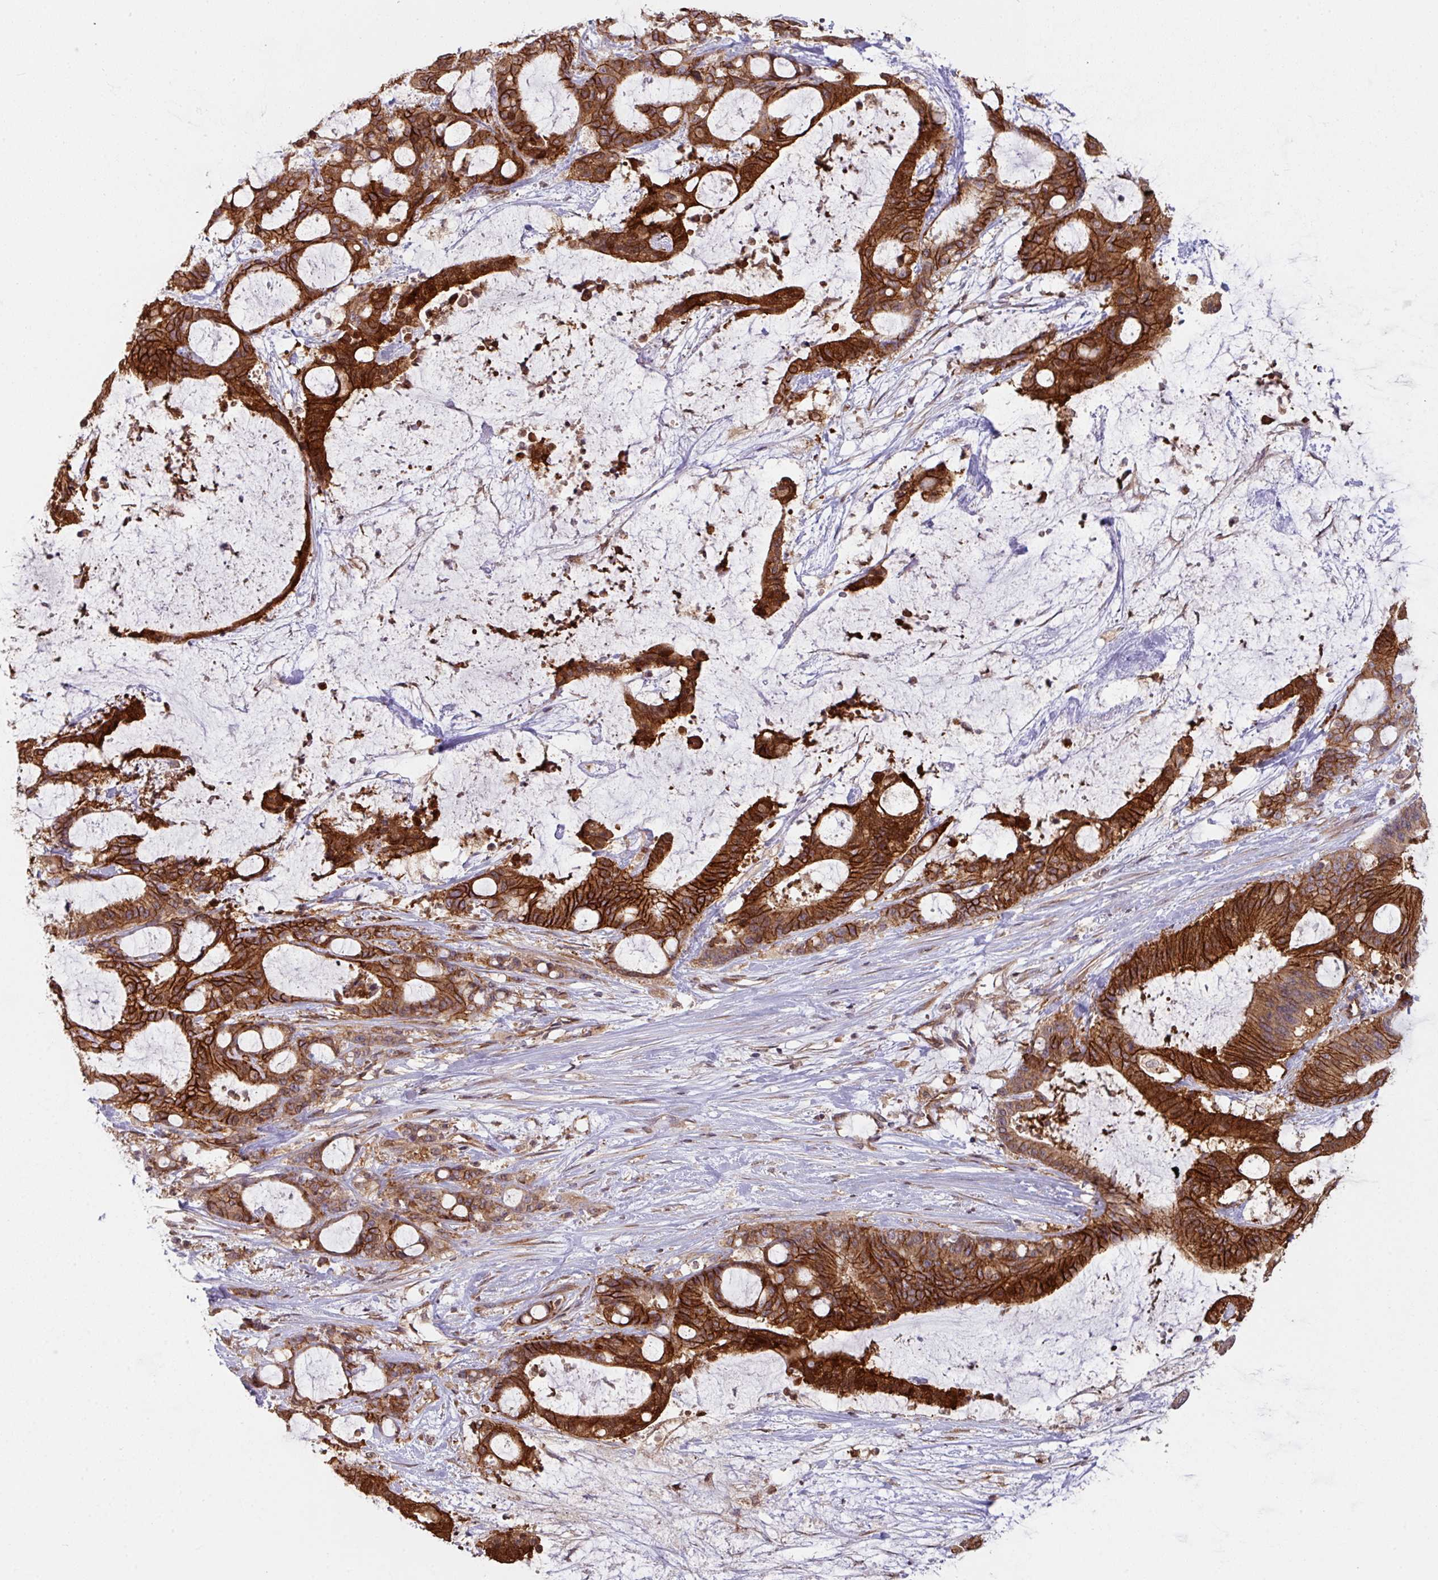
{"staining": {"intensity": "strong", "quantity": ">75%", "location": "cytoplasmic/membranous"}, "tissue": "liver cancer", "cell_type": "Tumor cells", "image_type": "cancer", "snomed": [{"axis": "morphology", "description": "Normal tissue, NOS"}, {"axis": "morphology", "description": "Cholangiocarcinoma"}, {"axis": "topography", "description": "Liver"}, {"axis": "topography", "description": "Peripheral nerve tissue"}], "caption": "Human liver cancer (cholangiocarcinoma) stained with a brown dye reveals strong cytoplasmic/membranous positive staining in about >75% of tumor cells.", "gene": "CYFIP2", "patient": {"sex": "female", "age": 73}}